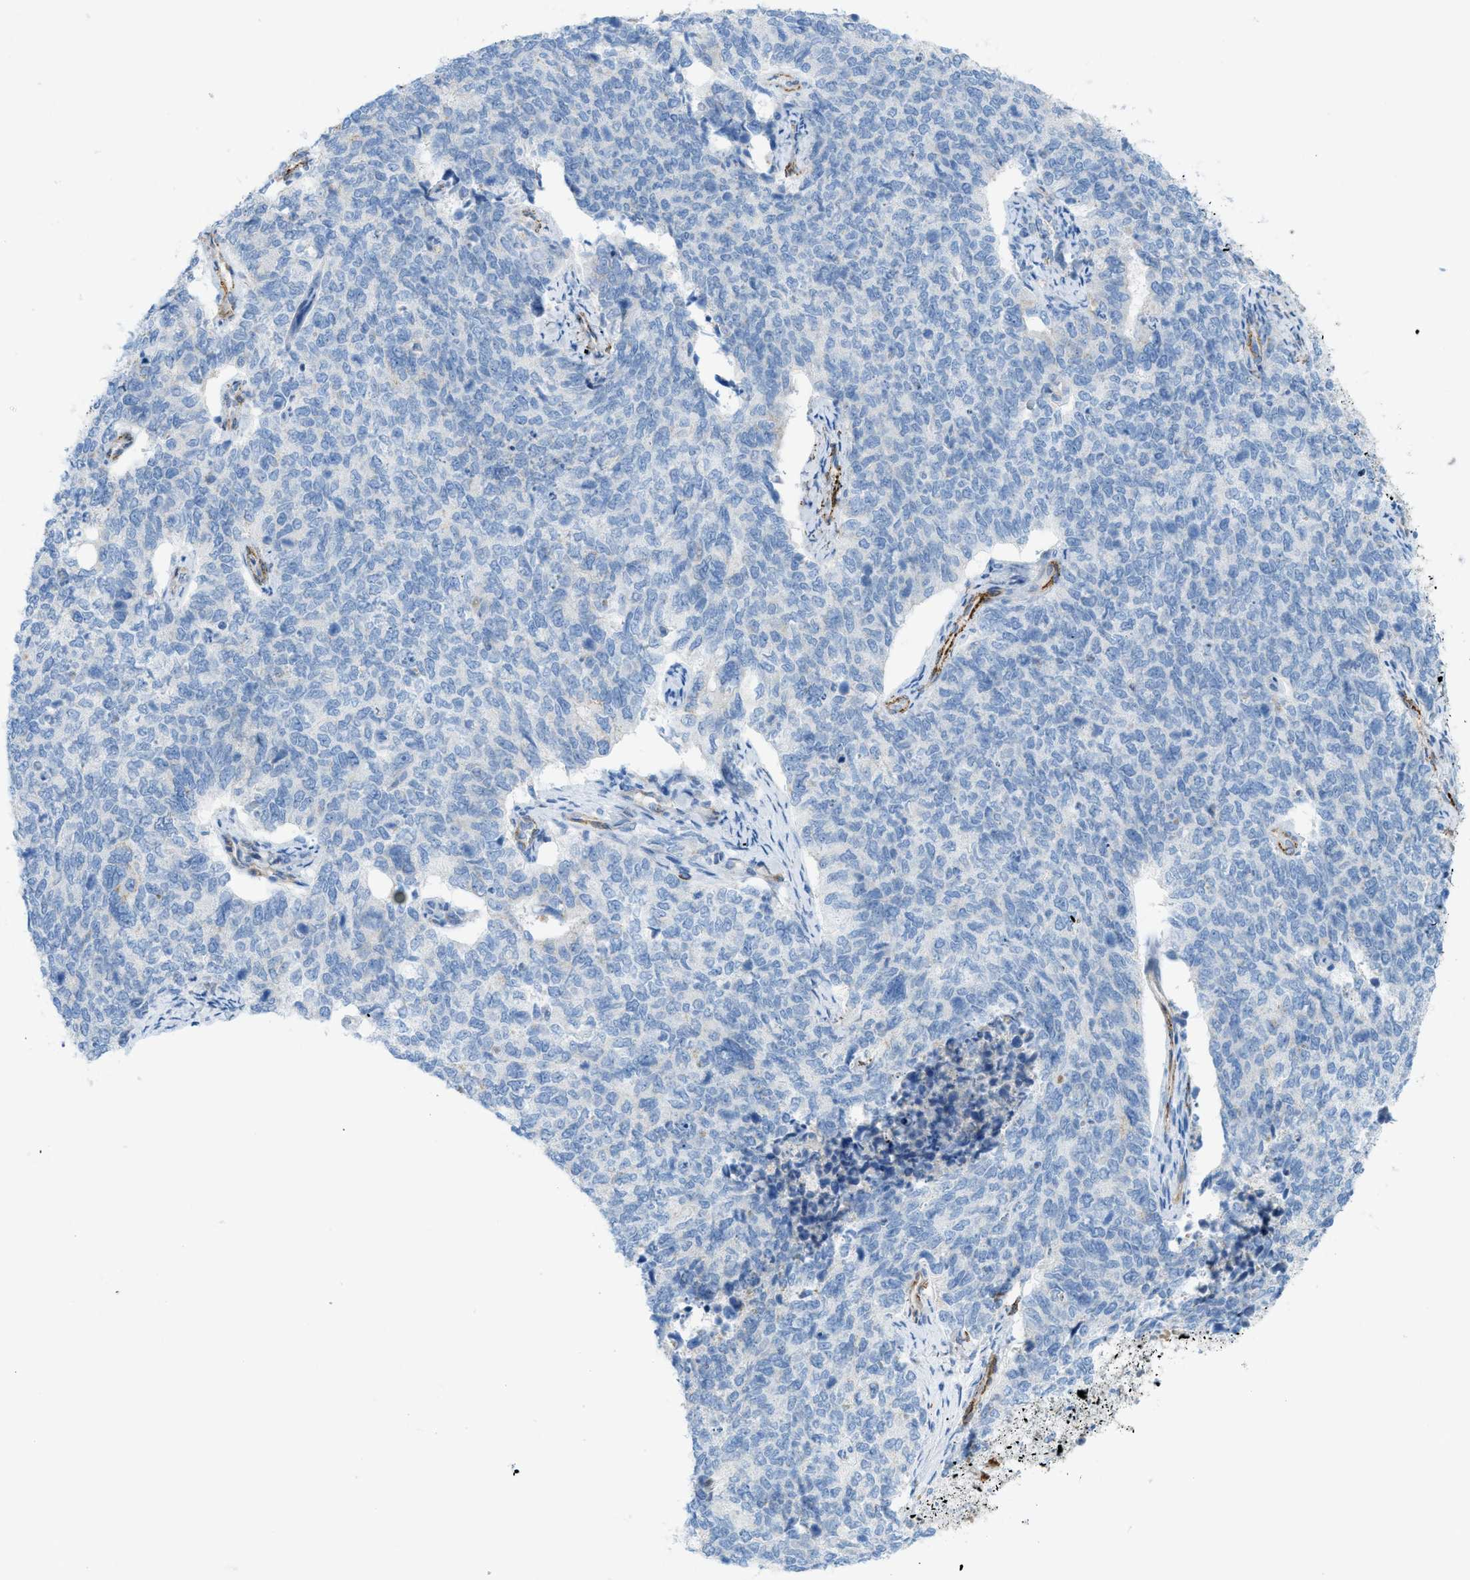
{"staining": {"intensity": "negative", "quantity": "none", "location": "none"}, "tissue": "cervical cancer", "cell_type": "Tumor cells", "image_type": "cancer", "snomed": [{"axis": "morphology", "description": "Squamous cell carcinoma, NOS"}, {"axis": "topography", "description": "Cervix"}], "caption": "This is an immunohistochemistry (IHC) micrograph of human cervical cancer. There is no positivity in tumor cells.", "gene": "MYH11", "patient": {"sex": "female", "age": 63}}